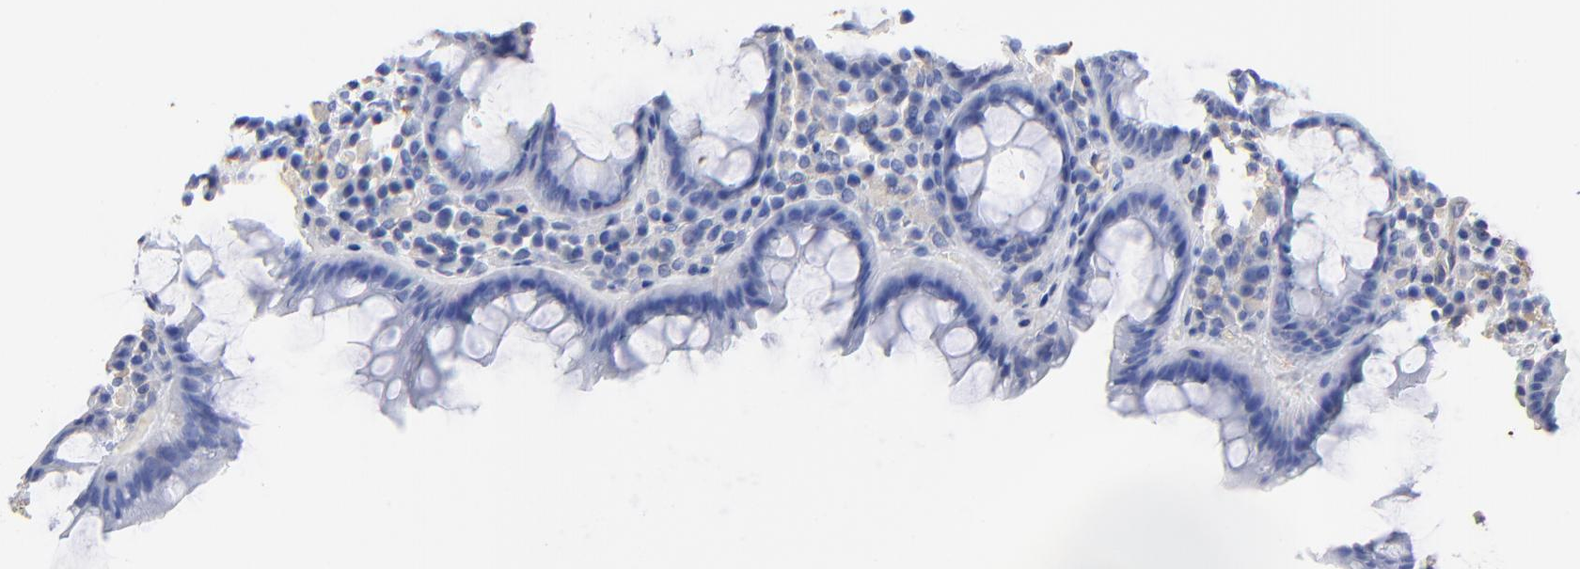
{"staining": {"intensity": "negative", "quantity": "none", "location": "none"}, "tissue": "rectum", "cell_type": "Glandular cells", "image_type": "normal", "snomed": [{"axis": "morphology", "description": "Normal tissue, NOS"}, {"axis": "topography", "description": "Rectum"}], "caption": "Immunohistochemistry (IHC) histopathology image of normal human rectum stained for a protein (brown), which reveals no staining in glandular cells.", "gene": "TAGLN2", "patient": {"sex": "male", "age": 92}}